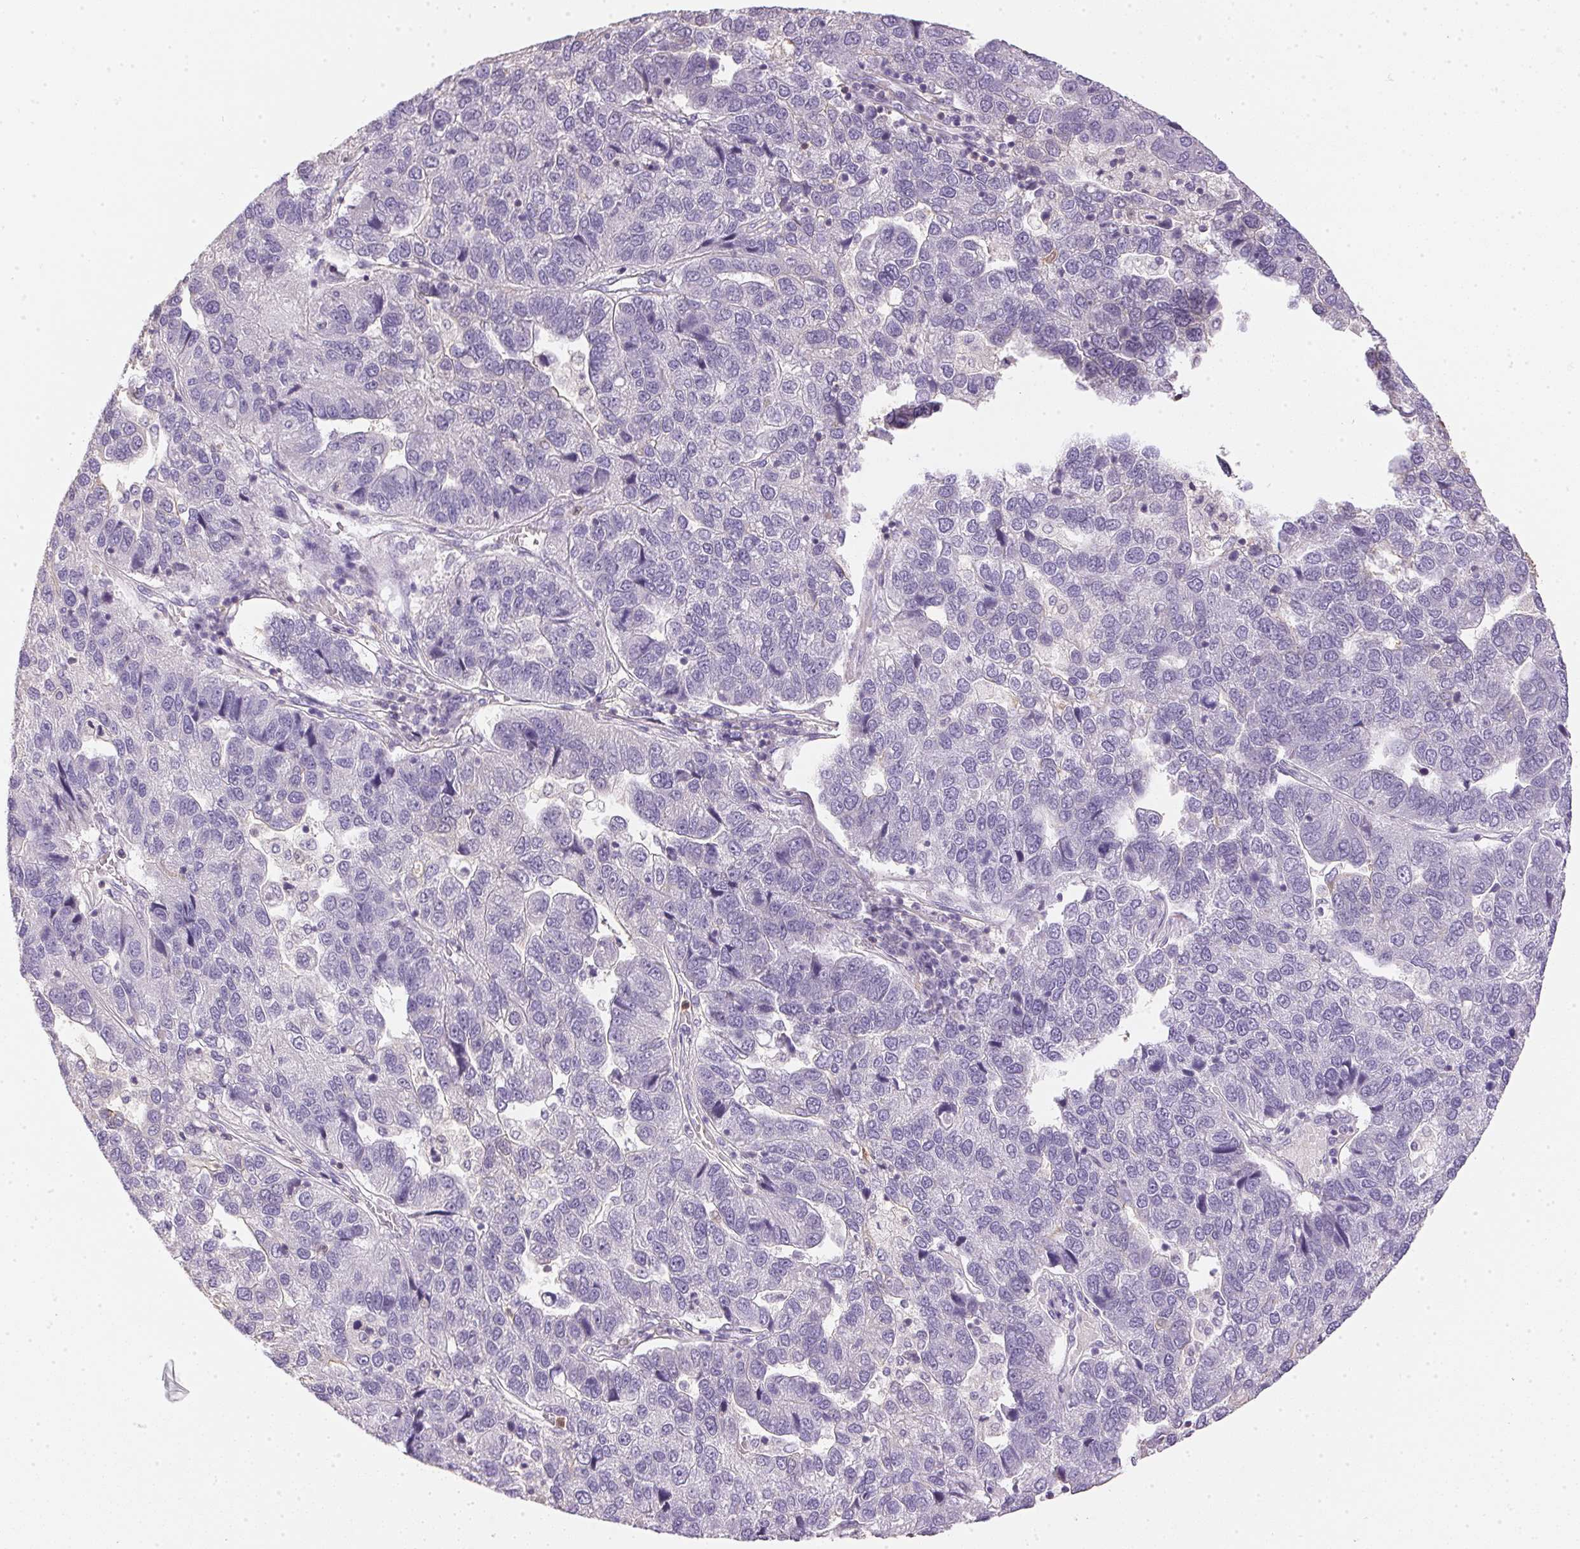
{"staining": {"intensity": "negative", "quantity": "none", "location": "none"}, "tissue": "pancreatic cancer", "cell_type": "Tumor cells", "image_type": "cancer", "snomed": [{"axis": "morphology", "description": "Adenocarcinoma, NOS"}, {"axis": "topography", "description": "Pancreas"}], "caption": "The image displays no staining of tumor cells in pancreatic cancer.", "gene": "S100A3", "patient": {"sex": "female", "age": 61}}